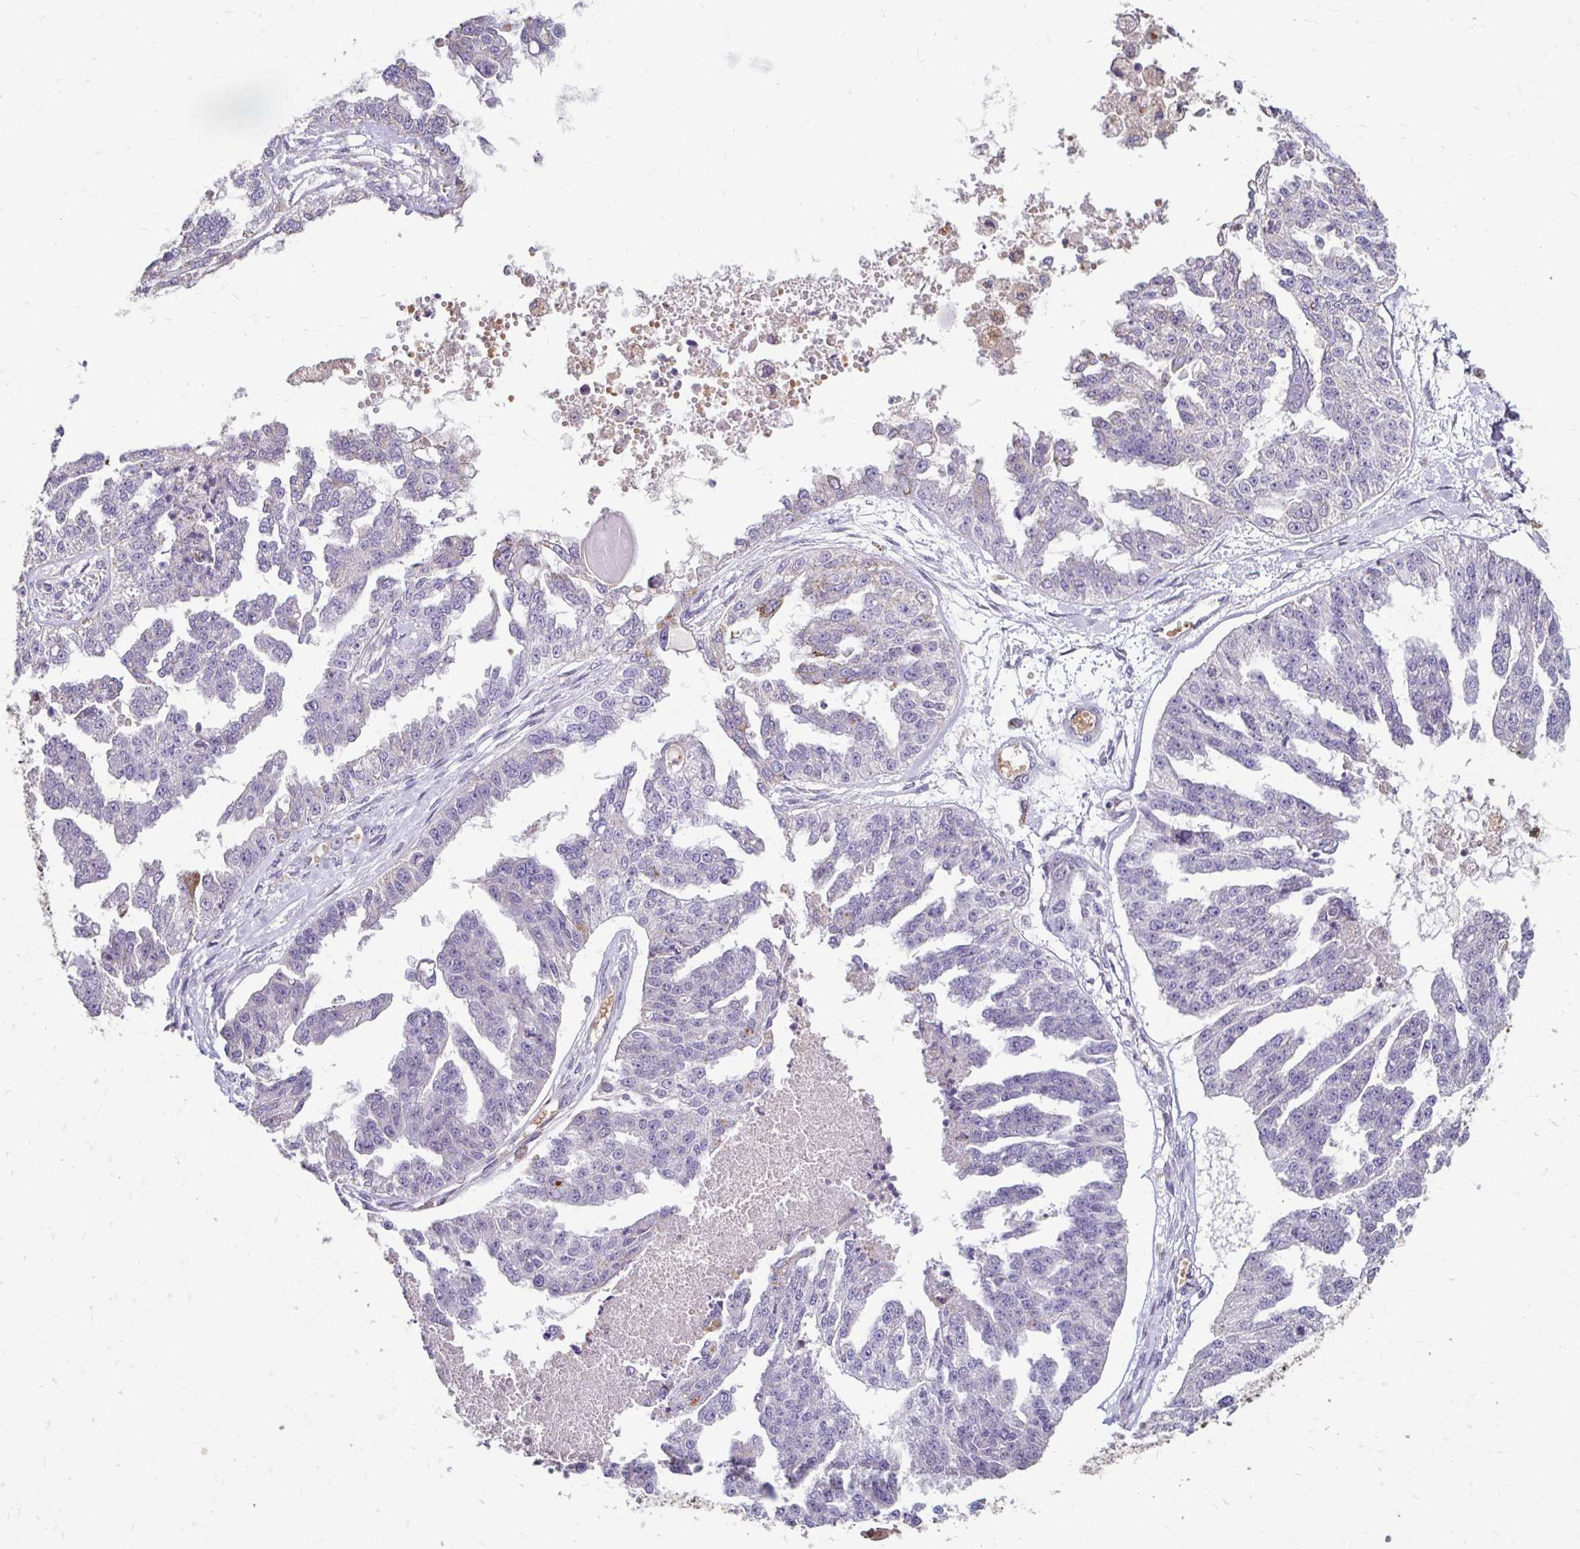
{"staining": {"intensity": "negative", "quantity": "none", "location": "none"}, "tissue": "ovarian cancer", "cell_type": "Tumor cells", "image_type": "cancer", "snomed": [{"axis": "morphology", "description": "Cystadenocarcinoma, serous, NOS"}, {"axis": "topography", "description": "Ovary"}], "caption": "The photomicrograph displays no staining of tumor cells in serous cystadenocarcinoma (ovarian). (DAB (3,3'-diaminobenzidine) immunohistochemistry with hematoxylin counter stain).", "gene": "GK2", "patient": {"sex": "female", "age": 58}}